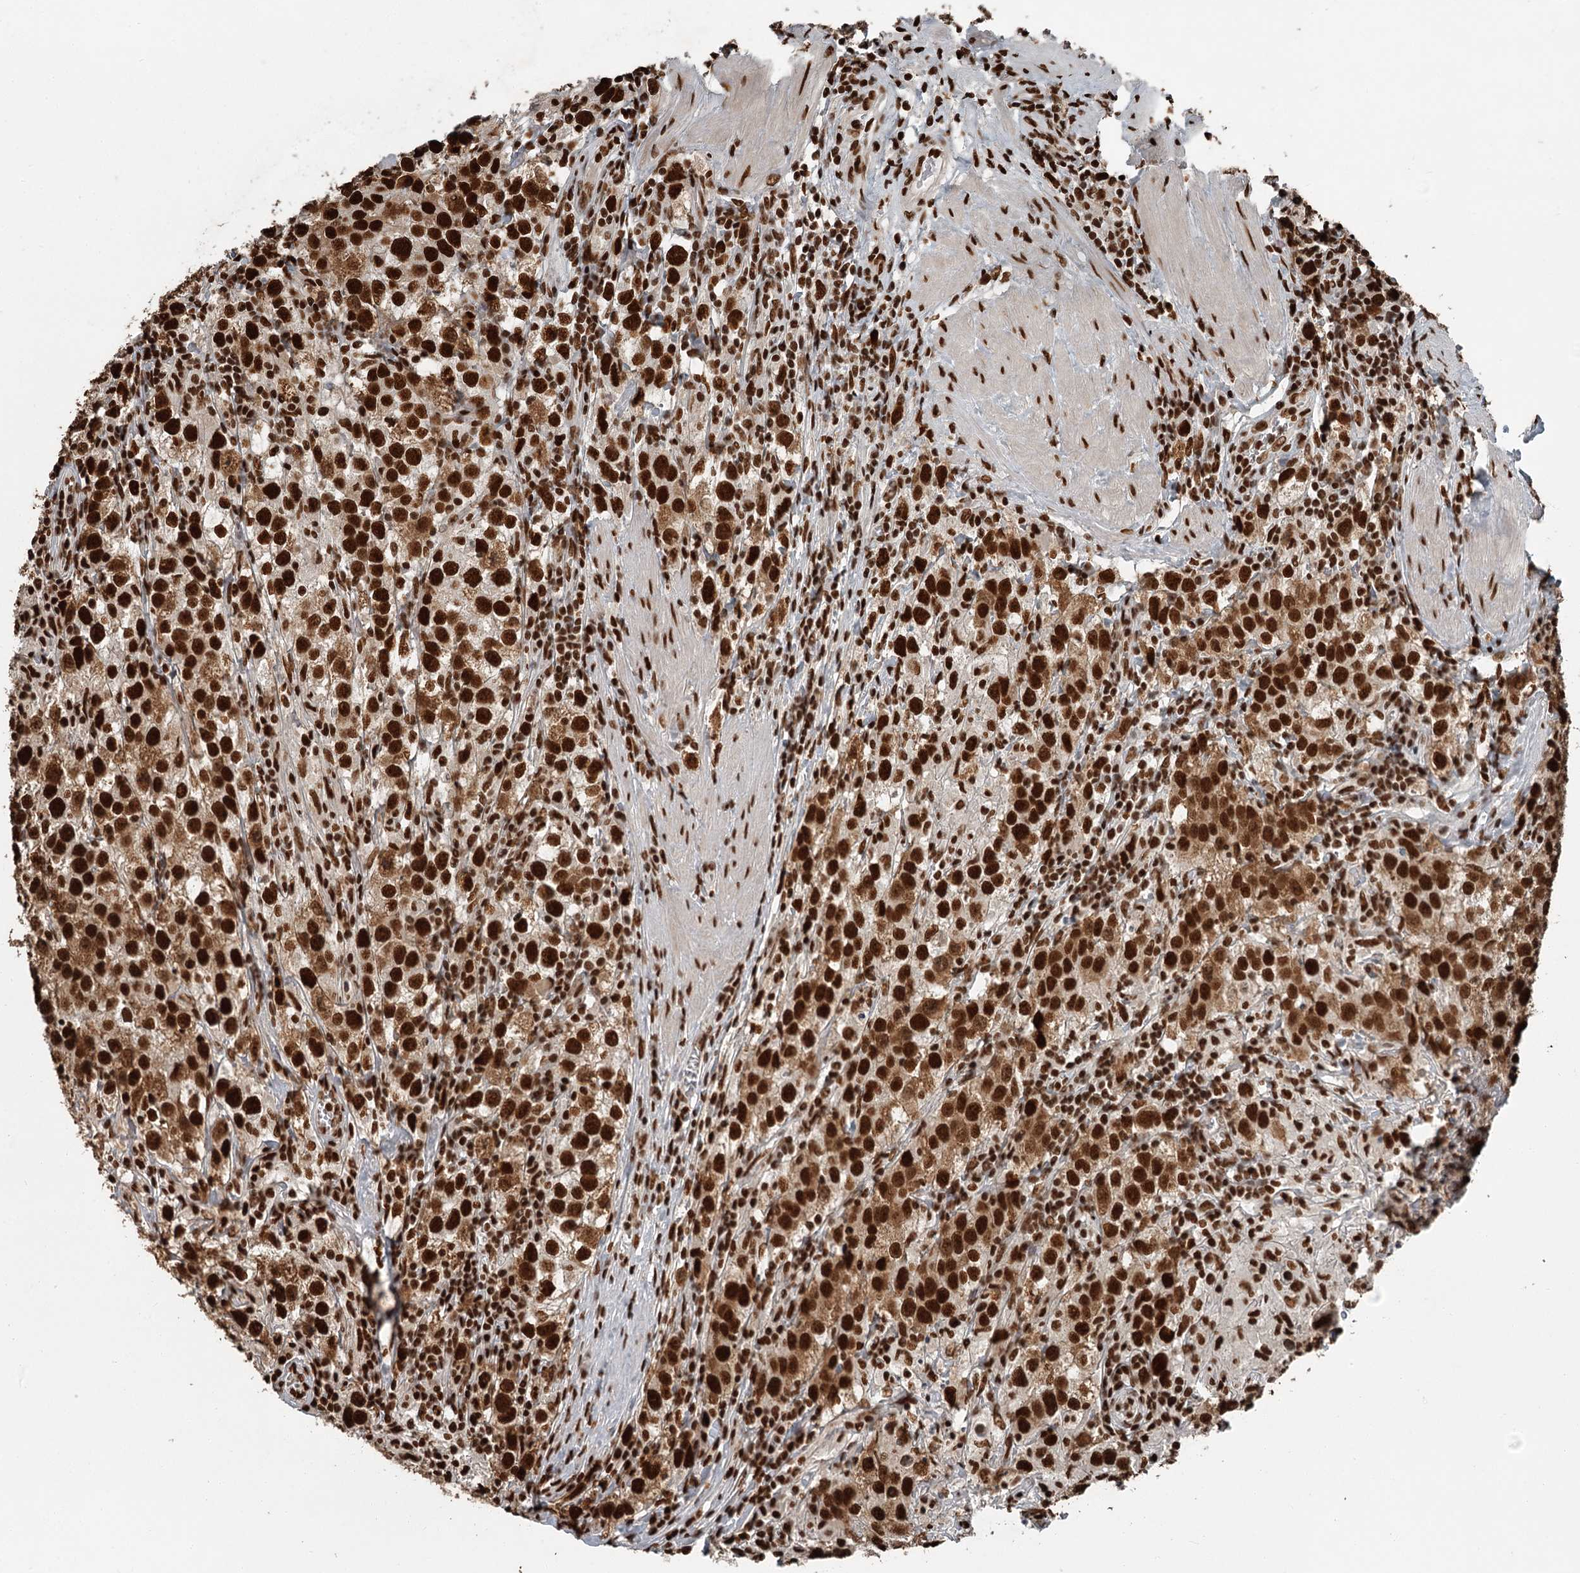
{"staining": {"intensity": "strong", "quantity": ">75%", "location": "cytoplasmic/membranous,nuclear"}, "tissue": "testis cancer", "cell_type": "Tumor cells", "image_type": "cancer", "snomed": [{"axis": "morphology", "description": "Seminoma, NOS"}, {"axis": "morphology", "description": "Carcinoma, Embryonal, NOS"}, {"axis": "topography", "description": "Testis"}], "caption": "IHC image of neoplastic tissue: testis cancer stained using immunohistochemistry demonstrates high levels of strong protein expression localized specifically in the cytoplasmic/membranous and nuclear of tumor cells, appearing as a cytoplasmic/membranous and nuclear brown color.", "gene": "RBBP7", "patient": {"sex": "male", "age": 43}}